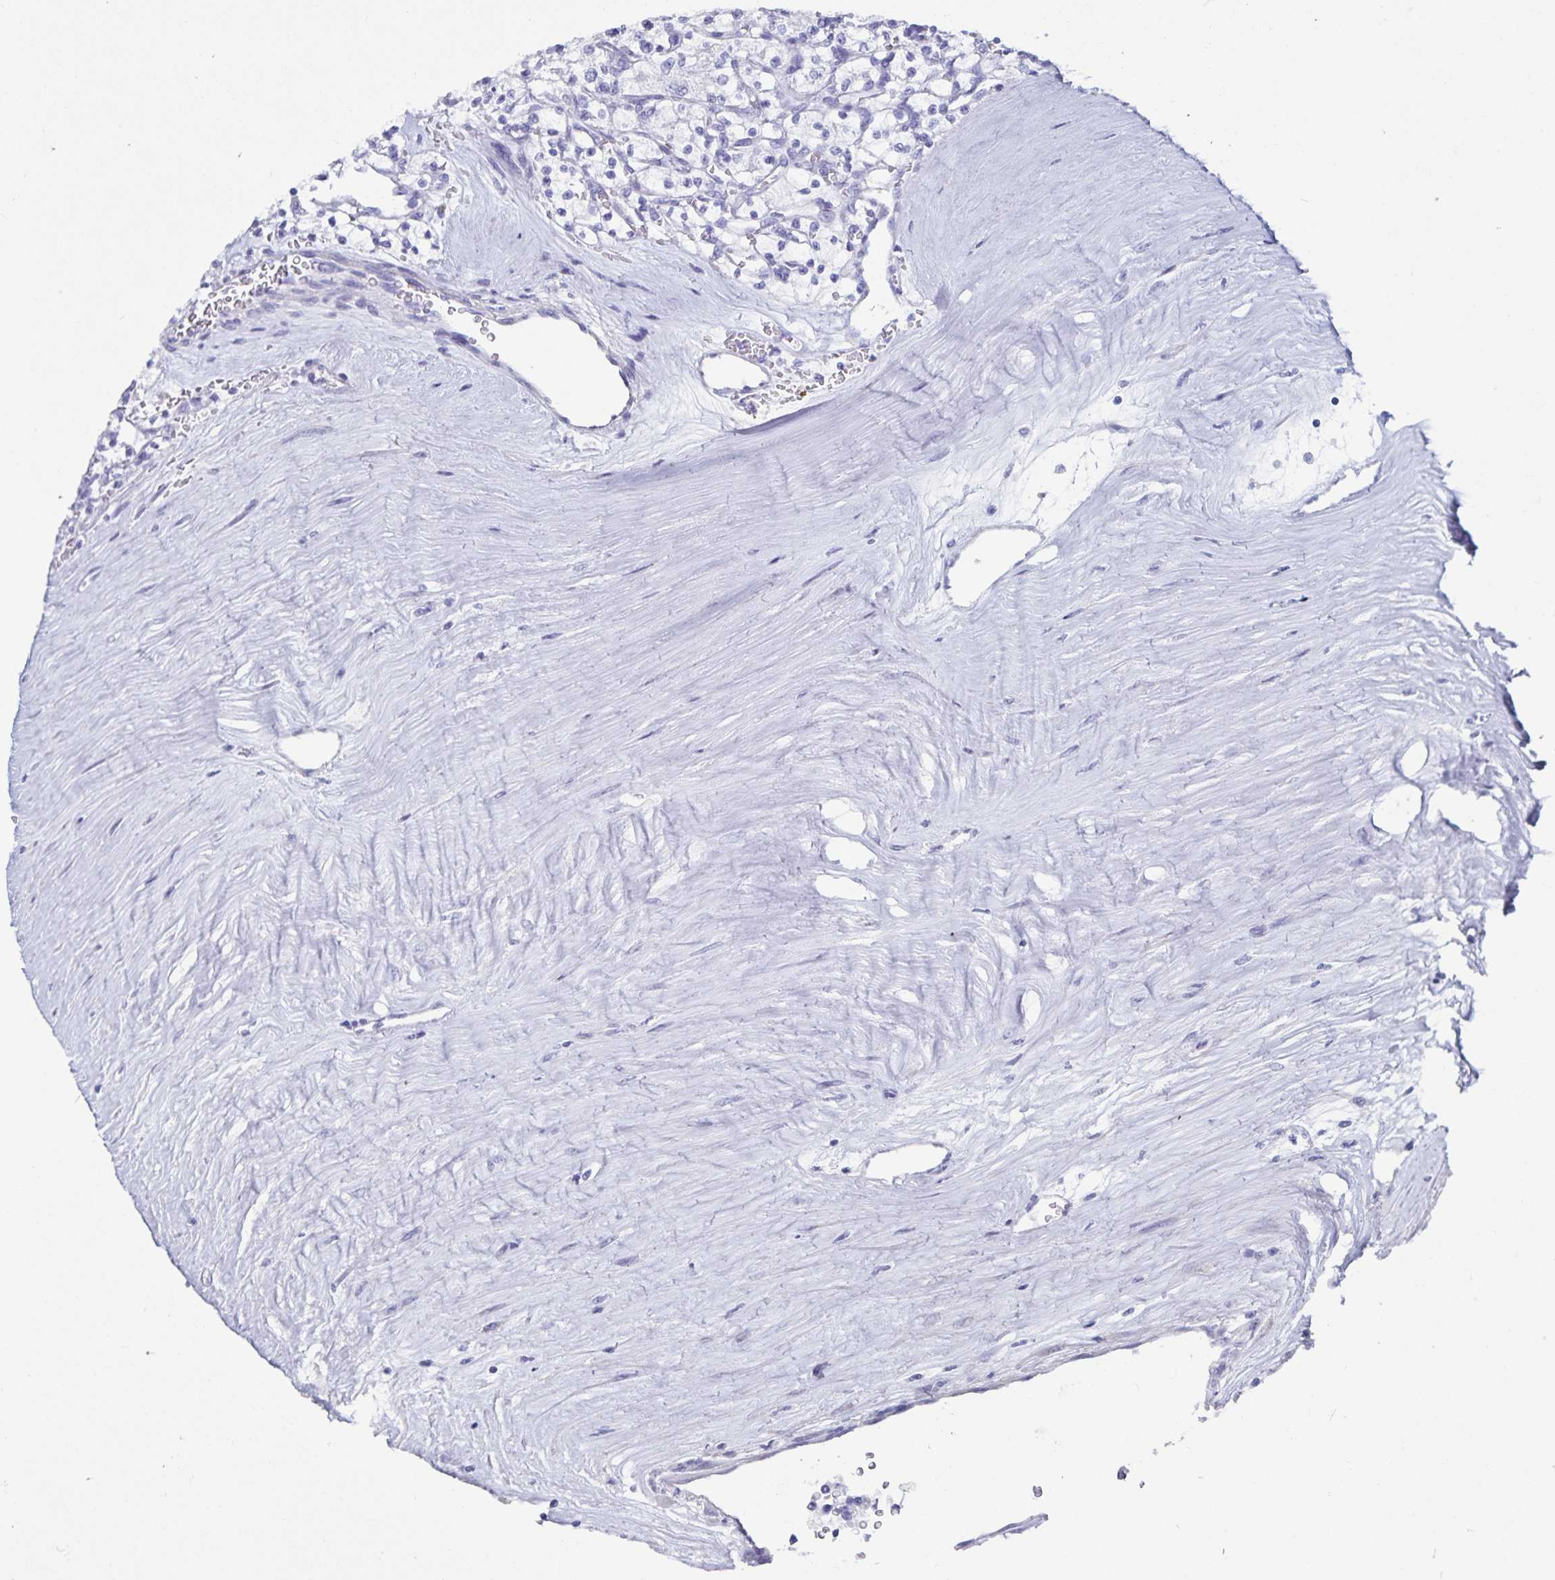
{"staining": {"intensity": "negative", "quantity": "none", "location": "none"}, "tissue": "renal cancer", "cell_type": "Tumor cells", "image_type": "cancer", "snomed": [{"axis": "morphology", "description": "Adenocarcinoma, NOS"}, {"axis": "topography", "description": "Kidney"}], "caption": "Tumor cells are negative for brown protein staining in renal adenocarcinoma.", "gene": "GPR137", "patient": {"sex": "female", "age": 64}}